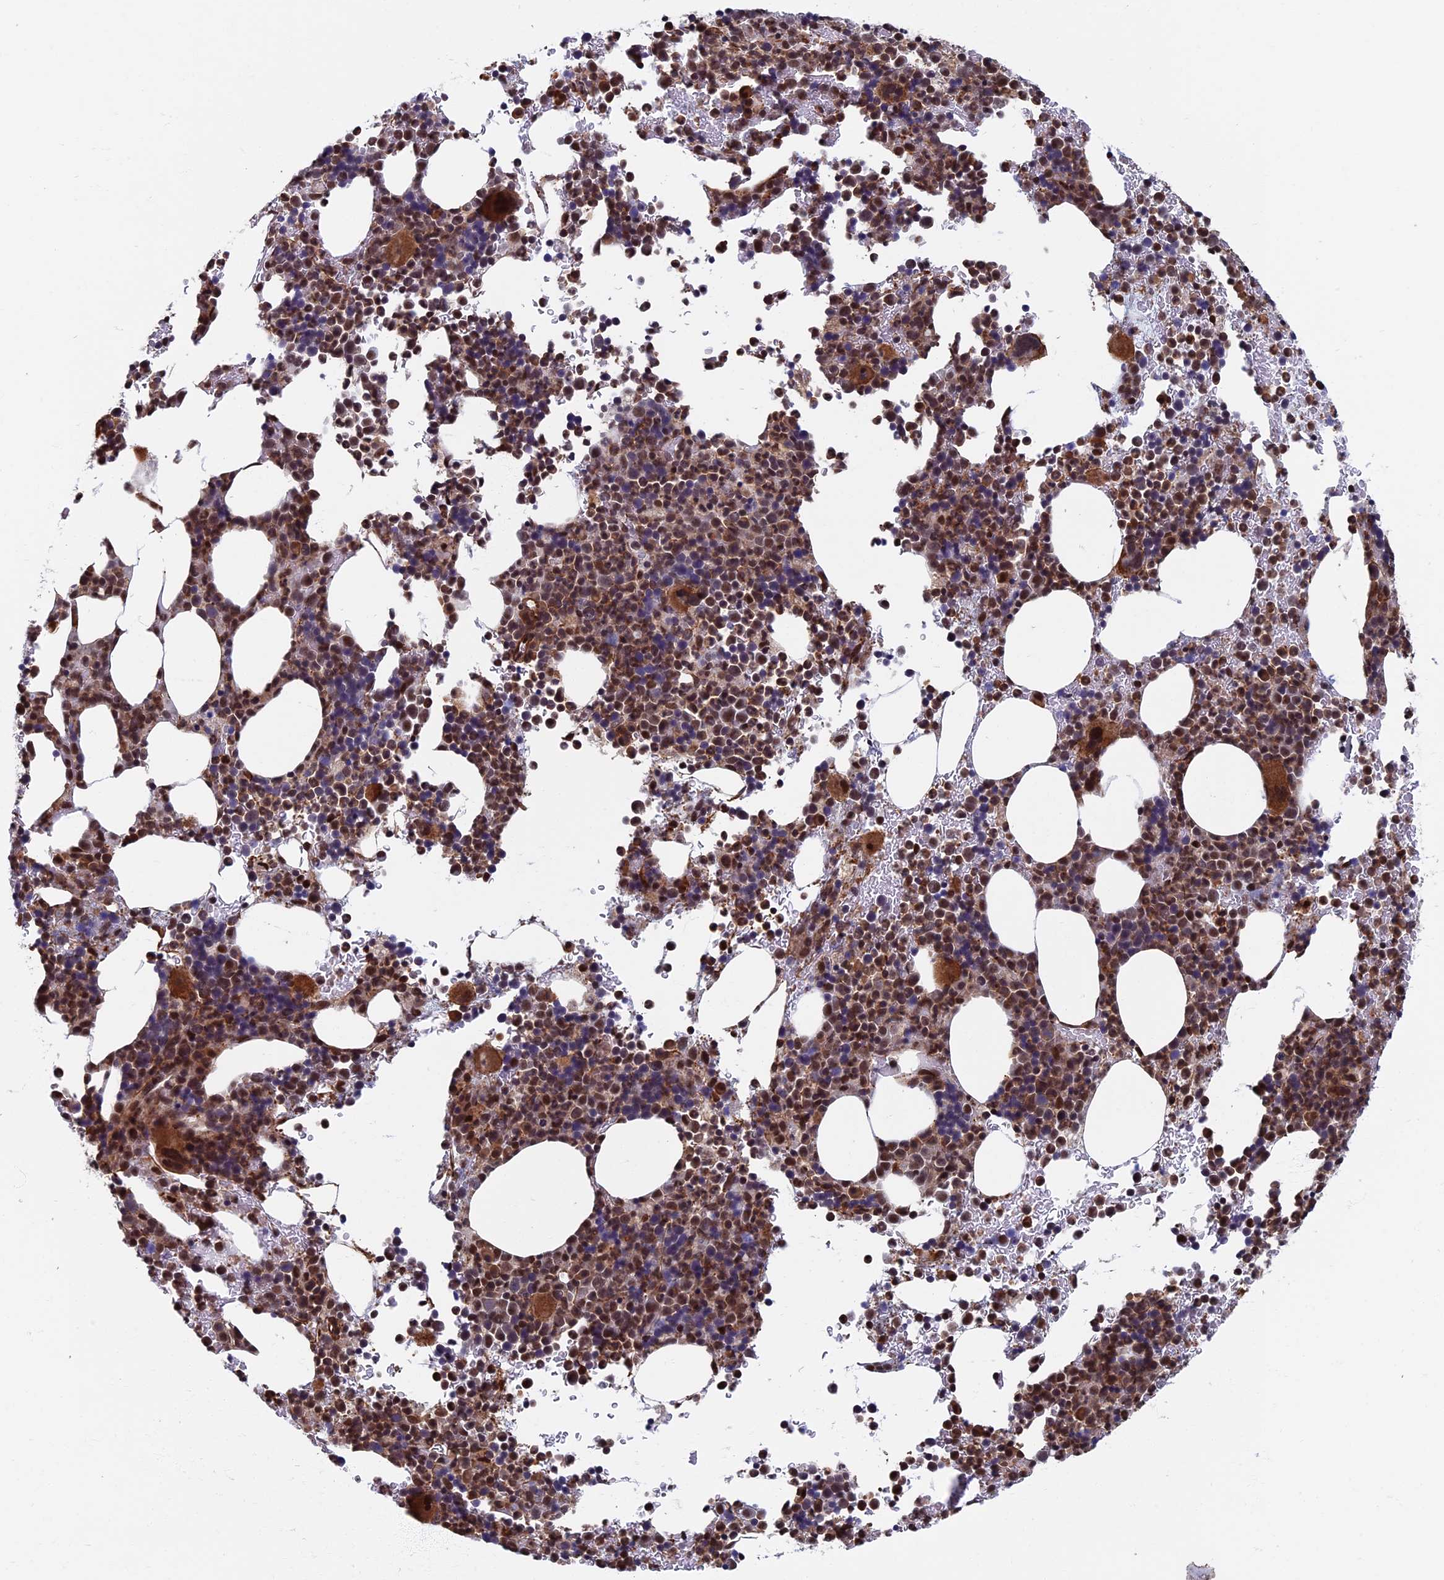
{"staining": {"intensity": "moderate", "quantity": "25%-75%", "location": "cytoplasmic/membranous,nuclear"}, "tissue": "bone marrow", "cell_type": "Hematopoietic cells", "image_type": "normal", "snomed": [{"axis": "morphology", "description": "Normal tissue, NOS"}, {"axis": "topography", "description": "Bone marrow"}], "caption": "The micrograph exhibits immunohistochemical staining of benign bone marrow. There is moderate cytoplasmic/membranous,nuclear expression is seen in approximately 25%-75% of hematopoietic cells. (DAB (3,3'-diaminobenzidine) IHC with brightfield microscopy, high magnification).", "gene": "CTDP1", "patient": {"sex": "female", "age": 82}}